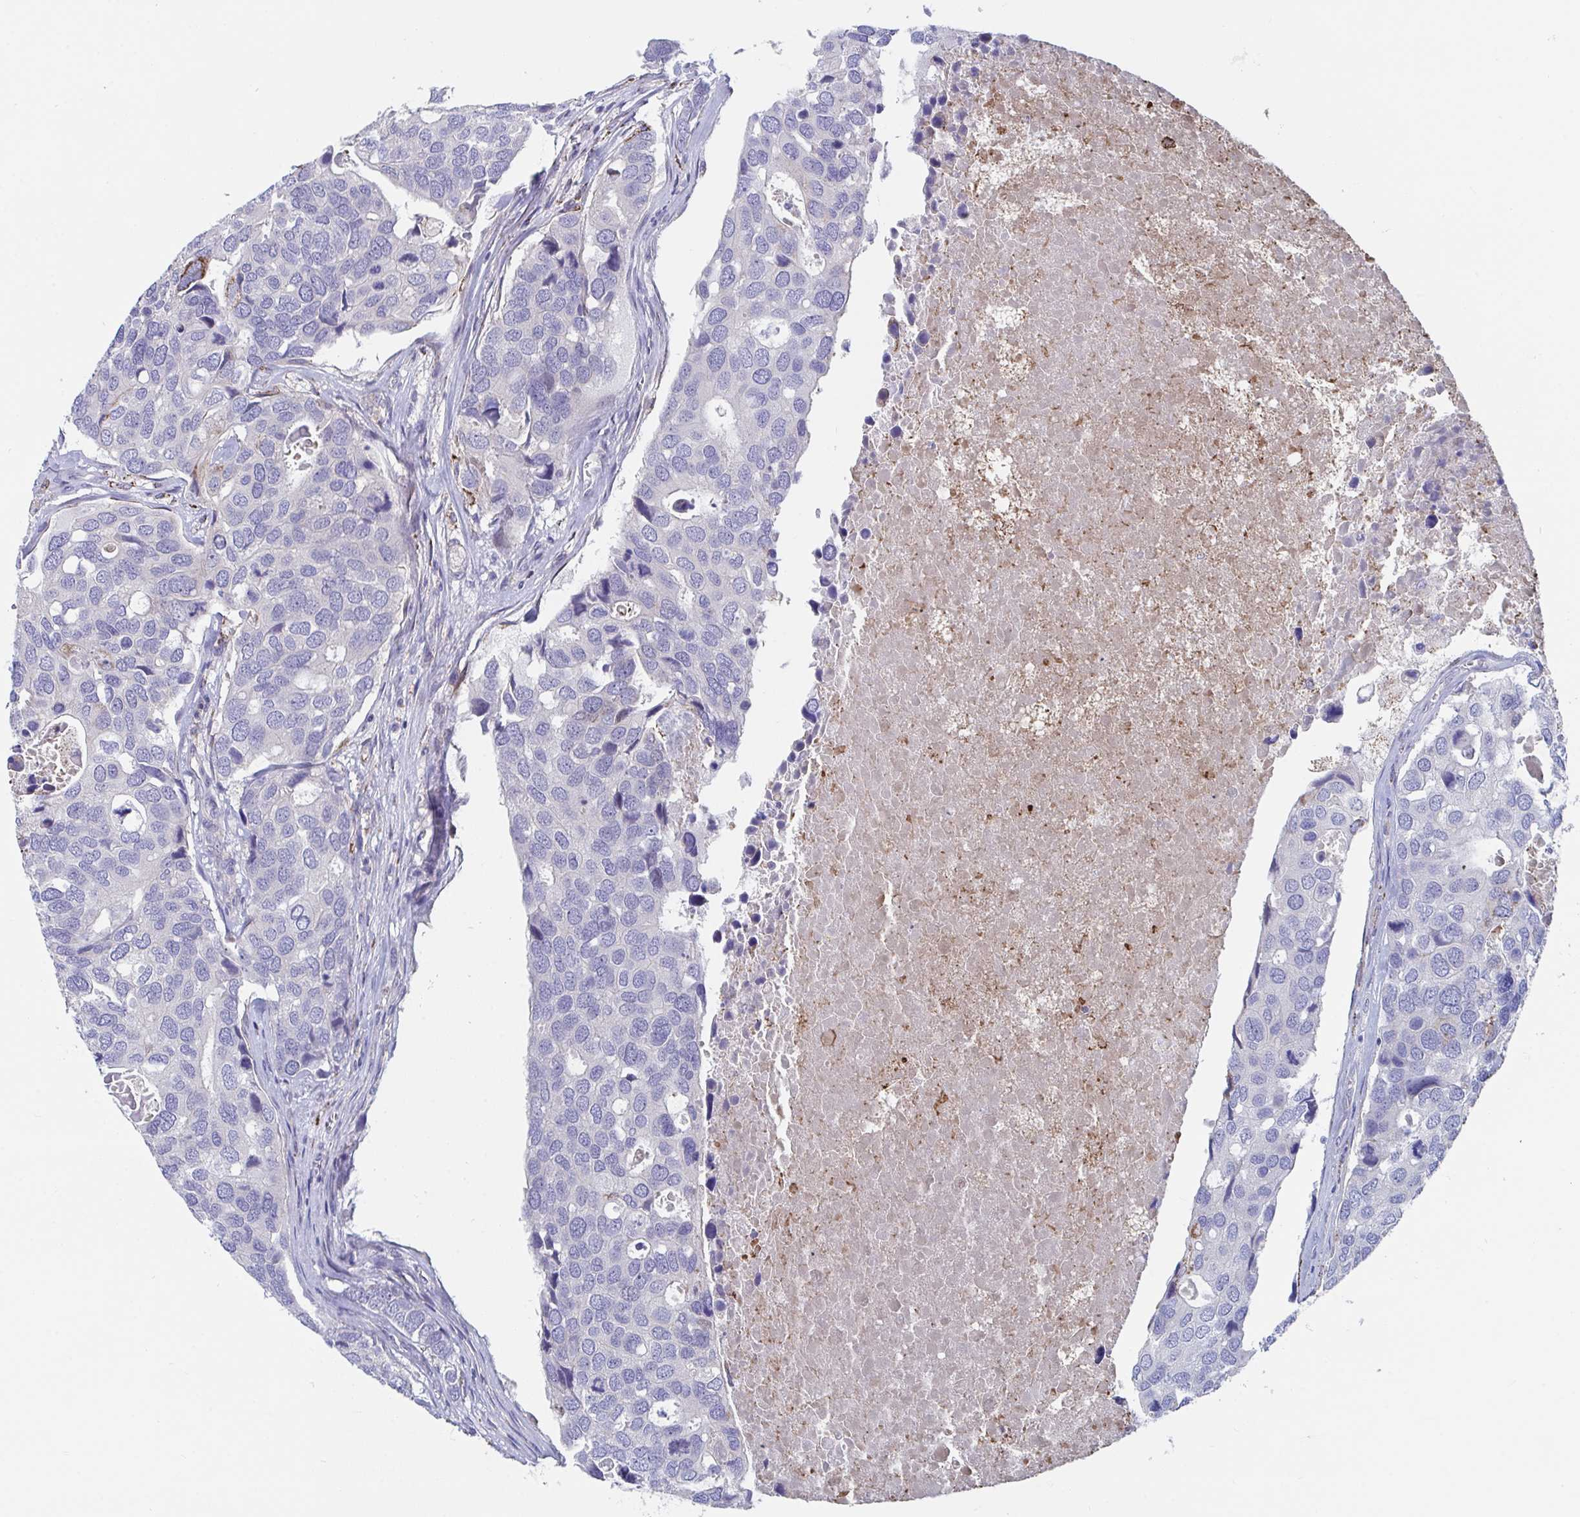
{"staining": {"intensity": "strong", "quantity": "<25%", "location": "cytoplasmic/membranous"}, "tissue": "breast cancer", "cell_type": "Tumor cells", "image_type": "cancer", "snomed": [{"axis": "morphology", "description": "Duct carcinoma"}, {"axis": "topography", "description": "Breast"}], "caption": "Immunohistochemical staining of human breast cancer (intraductal carcinoma) displays strong cytoplasmic/membranous protein staining in about <25% of tumor cells.", "gene": "FAM156B", "patient": {"sex": "female", "age": 83}}